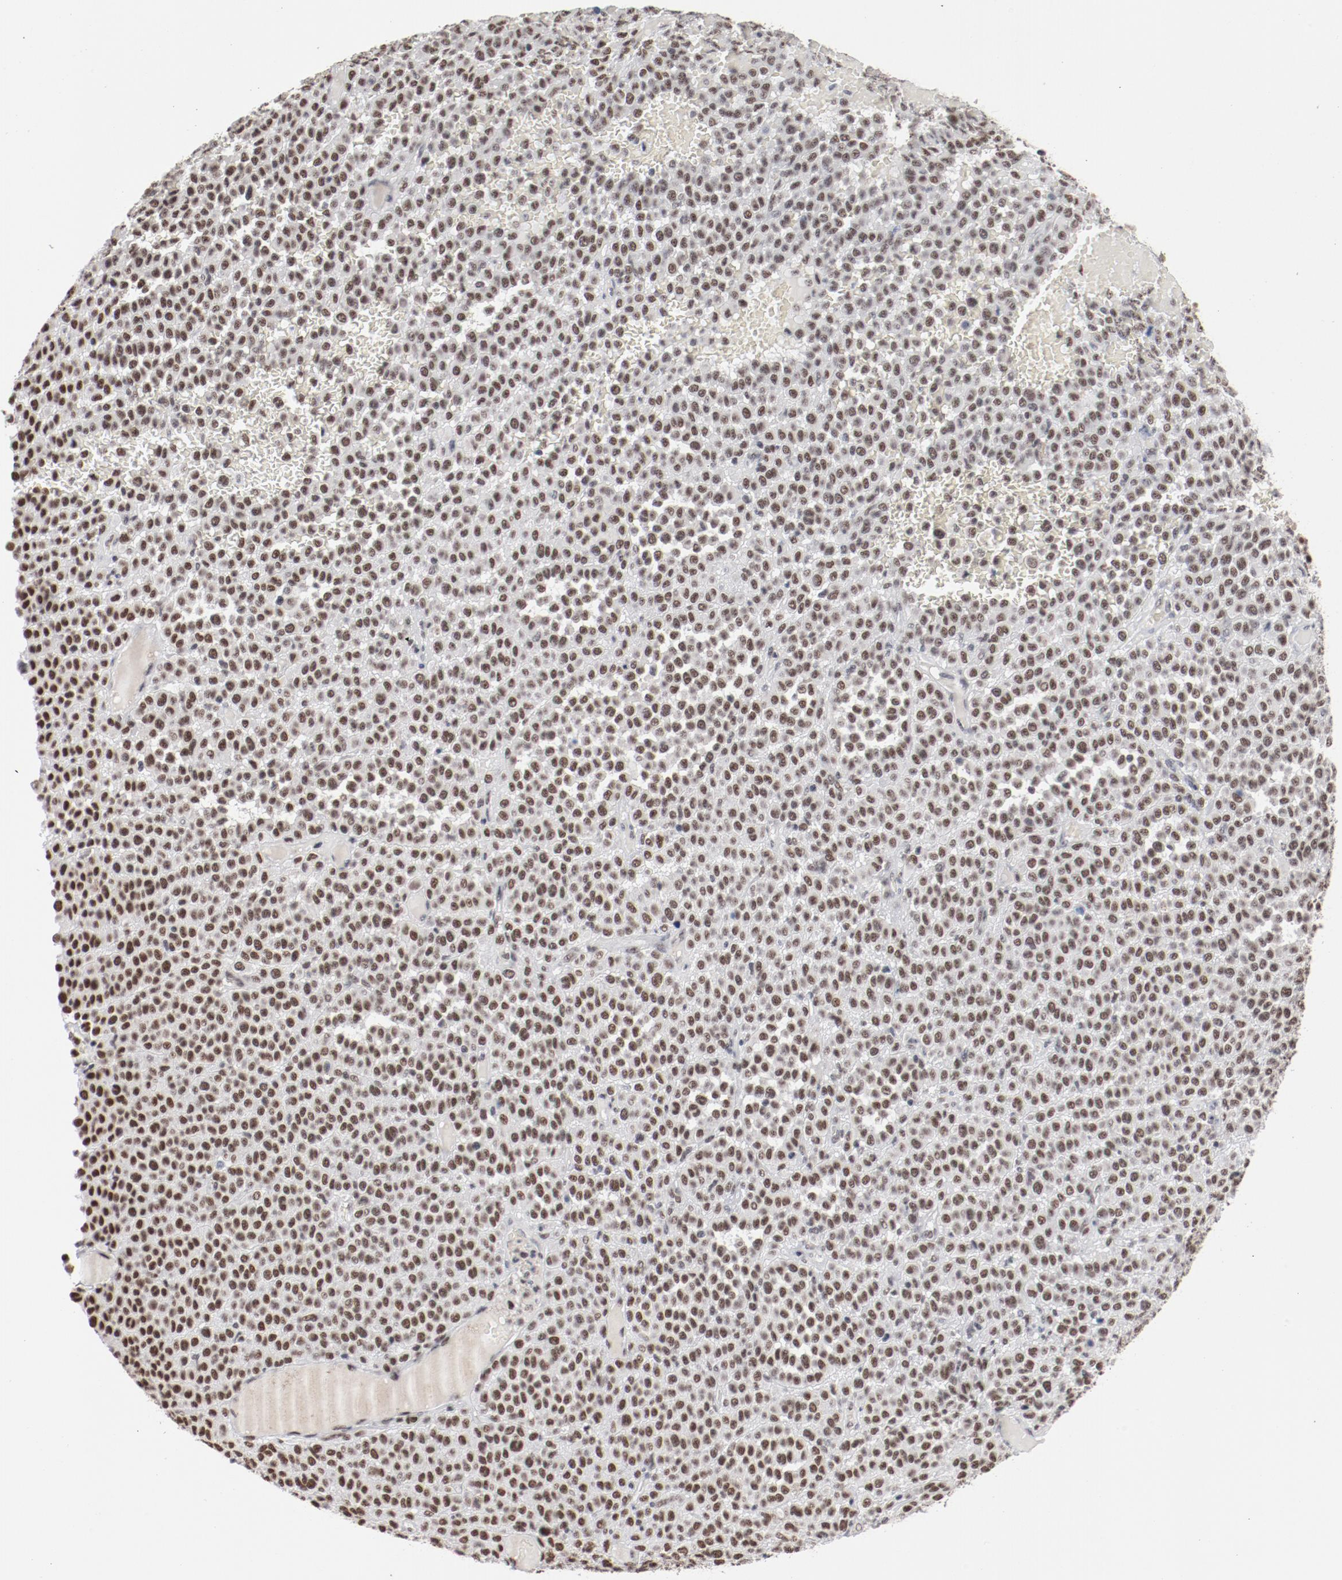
{"staining": {"intensity": "moderate", "quantity": ">75%", "location": "nuclear"}, "tissue": "melanoma", "cell_type": "Tumor cells", "image_type": "cancer", "snomed": [{"axis": "morphology", "description": "Malignant melanoma, Metastatic site"}, {"axis": "topography", "description": "Pancreas"}], "caption": "Tumor cells exhibit medium levels of moderate nuclear positivity in about >75% of cells in melanoma.", "gene": "BUB3", "patient": {"sex": "female", "age": 30}}